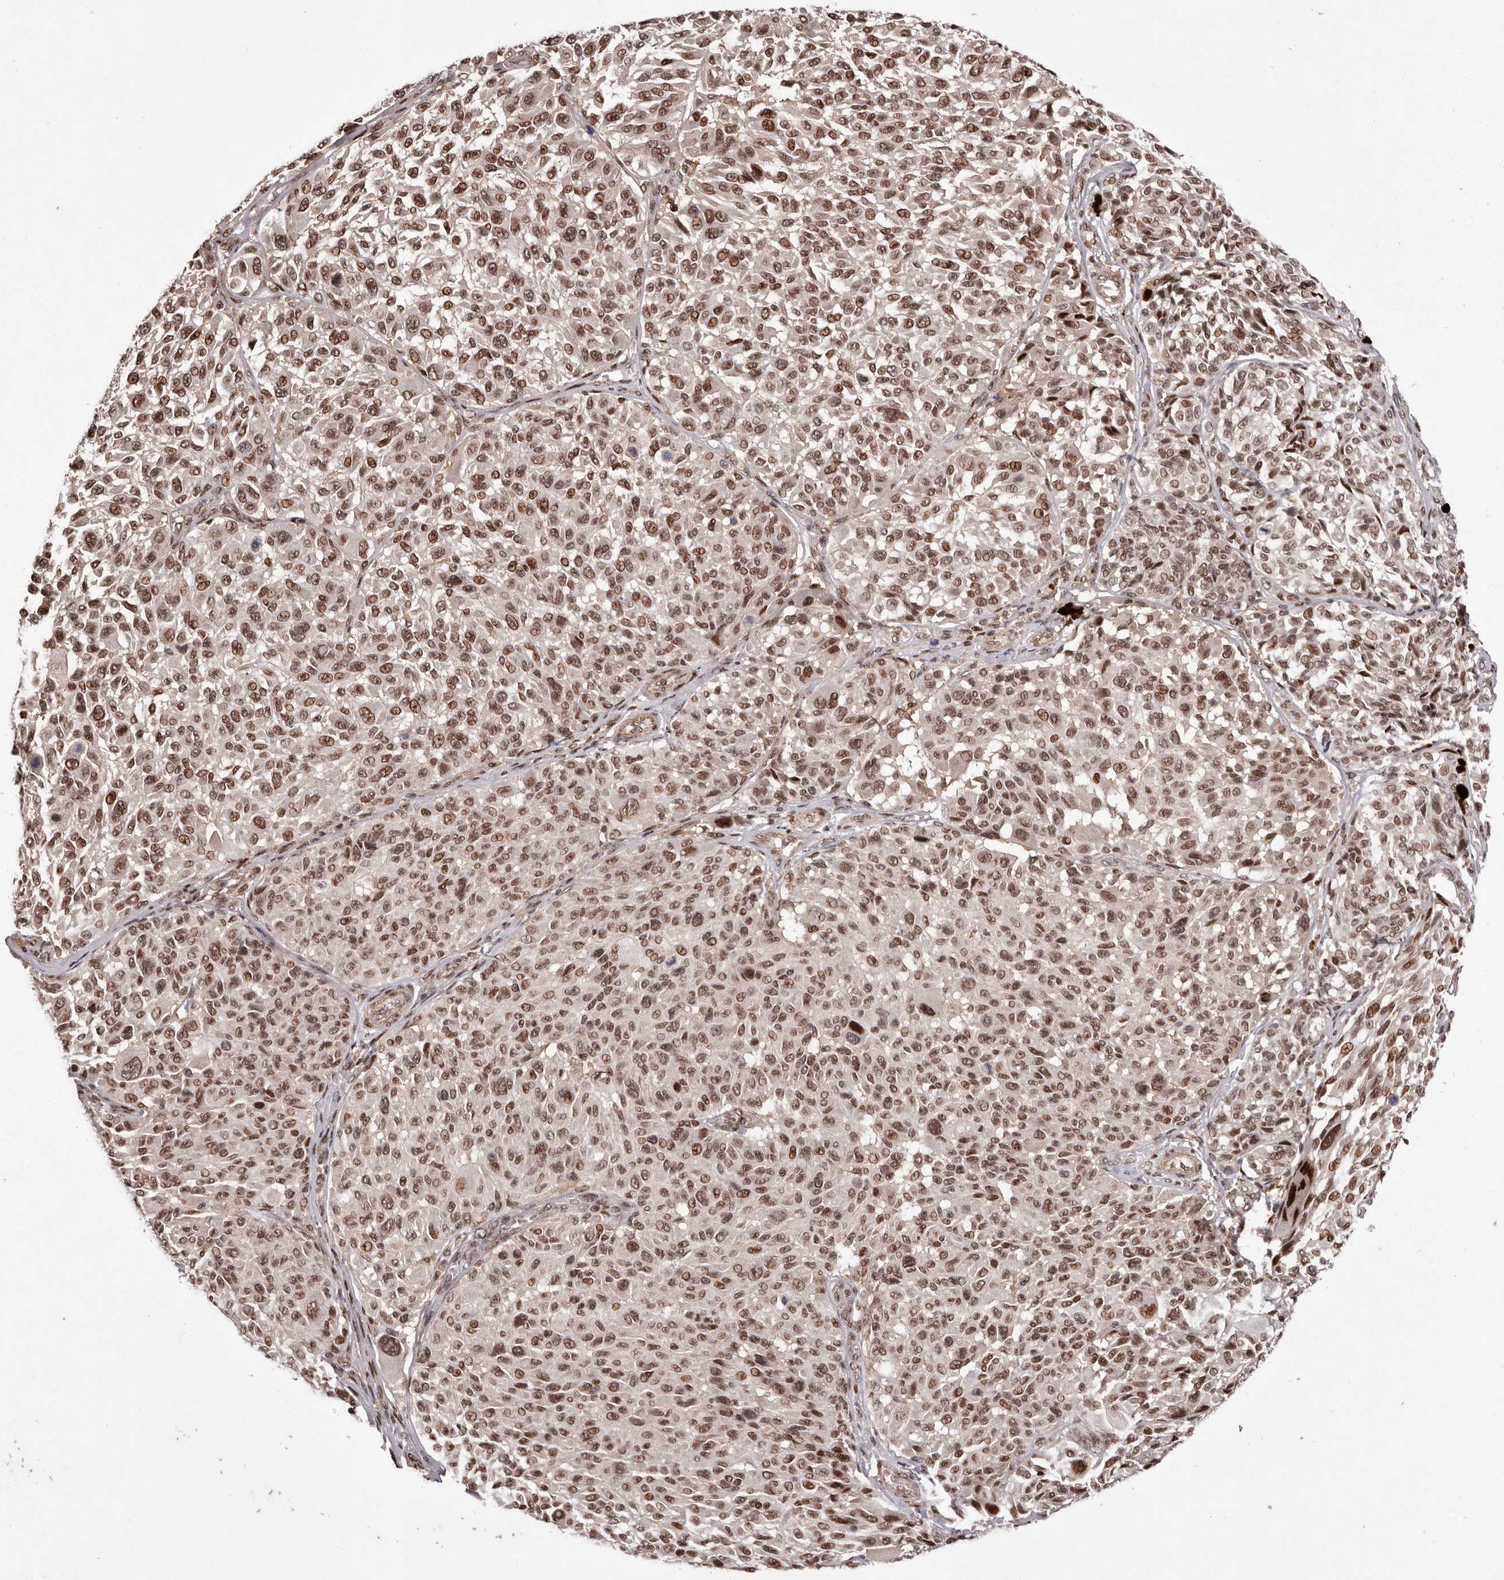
{"staining": {"intensity": "moderate", "quantity": ">75%", "location": "nuclear"}, "tissue": "melanoma", "cell_type": "Tumor cells", "image_type": "cancer", "snomed": [{"axis": "morphology", "description": "Malignant melanoma, NOS"}, {"axis": "topography", "description": "Skin"}], "caption": "Immunohistochemistry (IHC) image of neoplastic tissue: human malignant melanoma stained using immunohistochemistry (IHC) displays medium levels of moderate protein expression localized specifically in the nuclear of tumor cells, appearing as a nuclear brown color.", "gene": "FBXO5", "patient": {"sex": "male", "age": 83}}